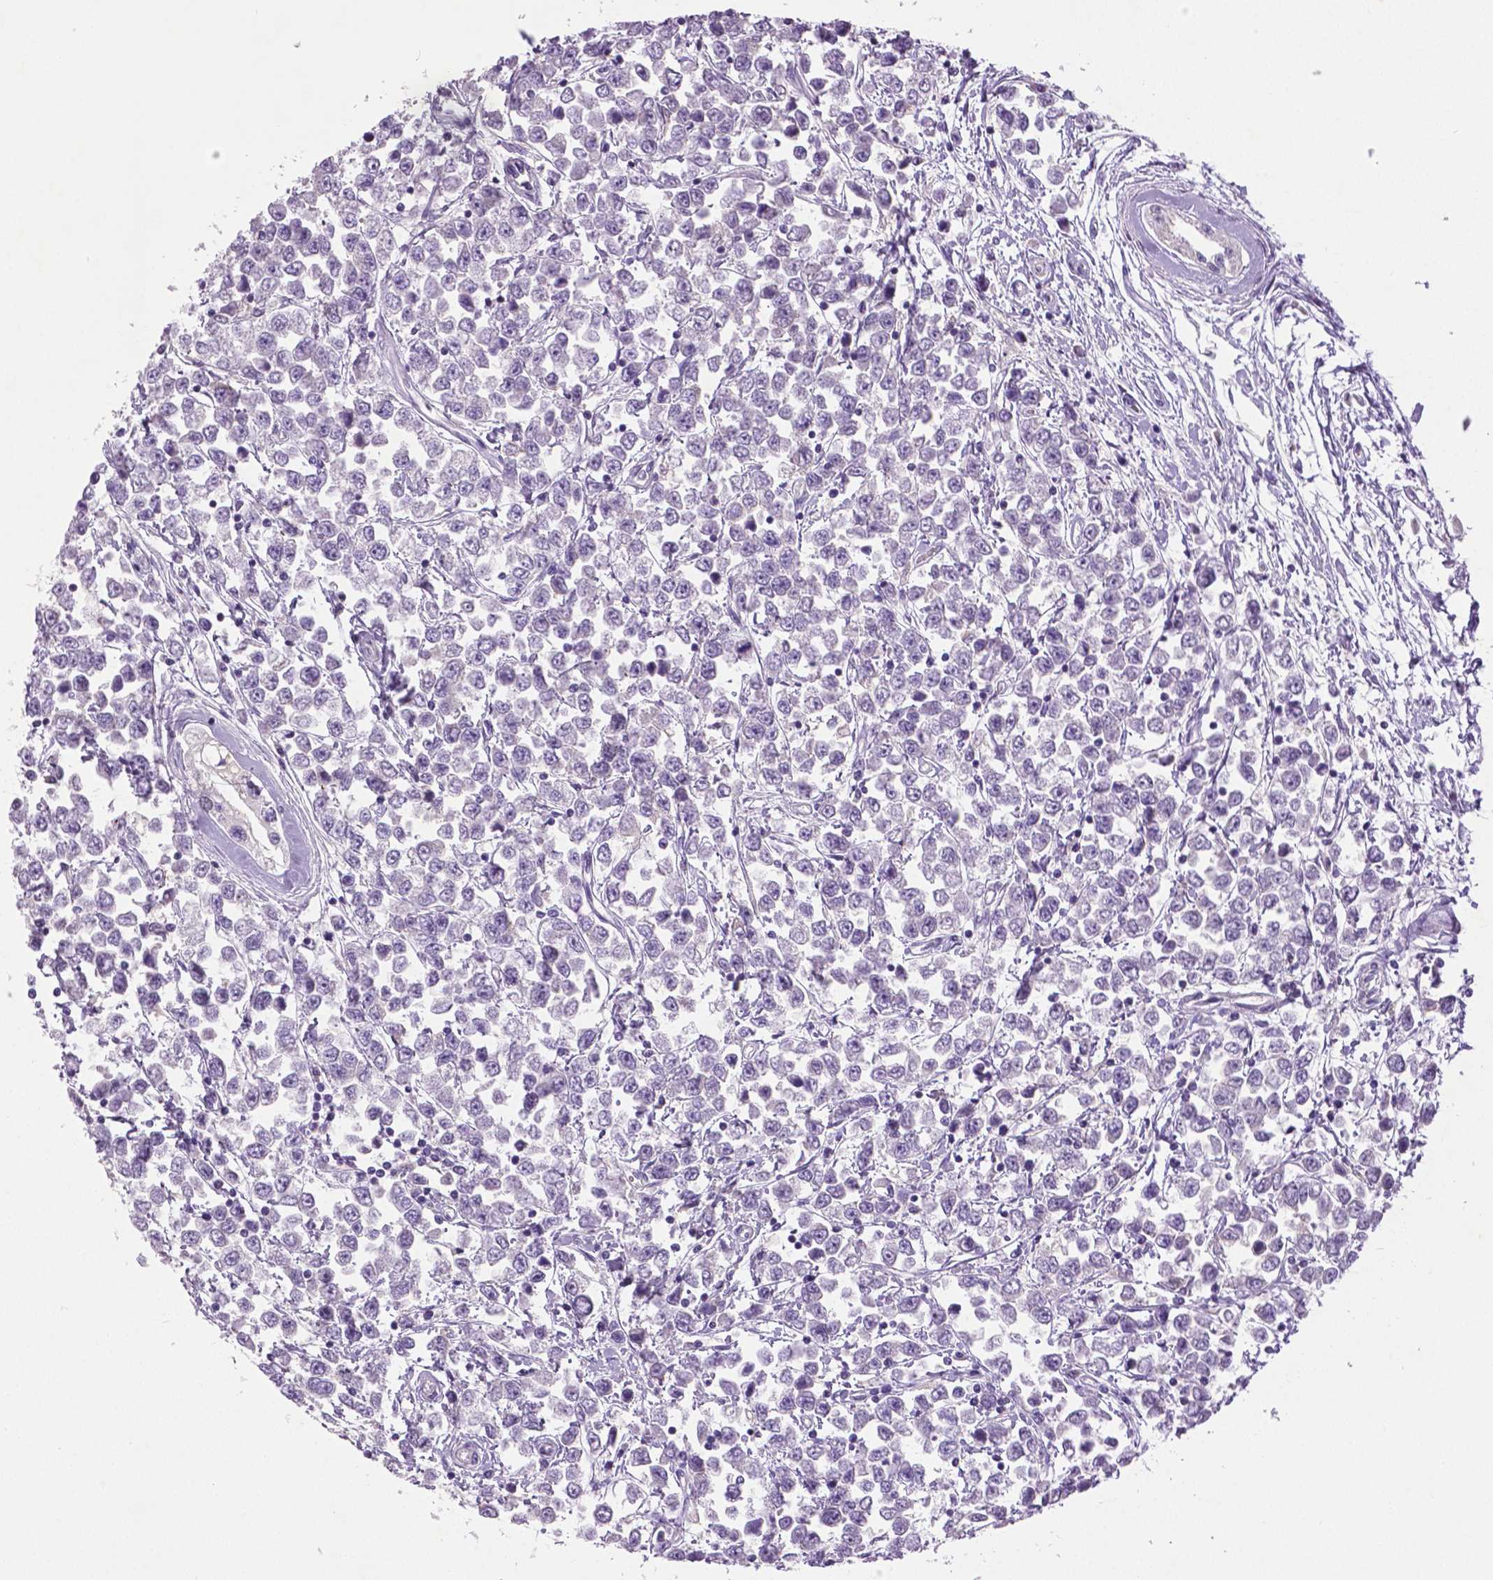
{"staining": {"intensity": "negative", "quantity": "none", "location": "none"}, "tissue": "testis cancer", "cell_type": "Tumor cells", "image_type": "cancer", "snomed": [{"axis": "morphology", "description": "Seminoma, NOS"}, {"axis": "topography", "description": "Testis"}], "caption": "An image of testis cancer (seminoma) stained for a protein shows no brown staining in tumor cells.", "gene": "DNAH12", "patient": {"sex": "male", "age": 34}}